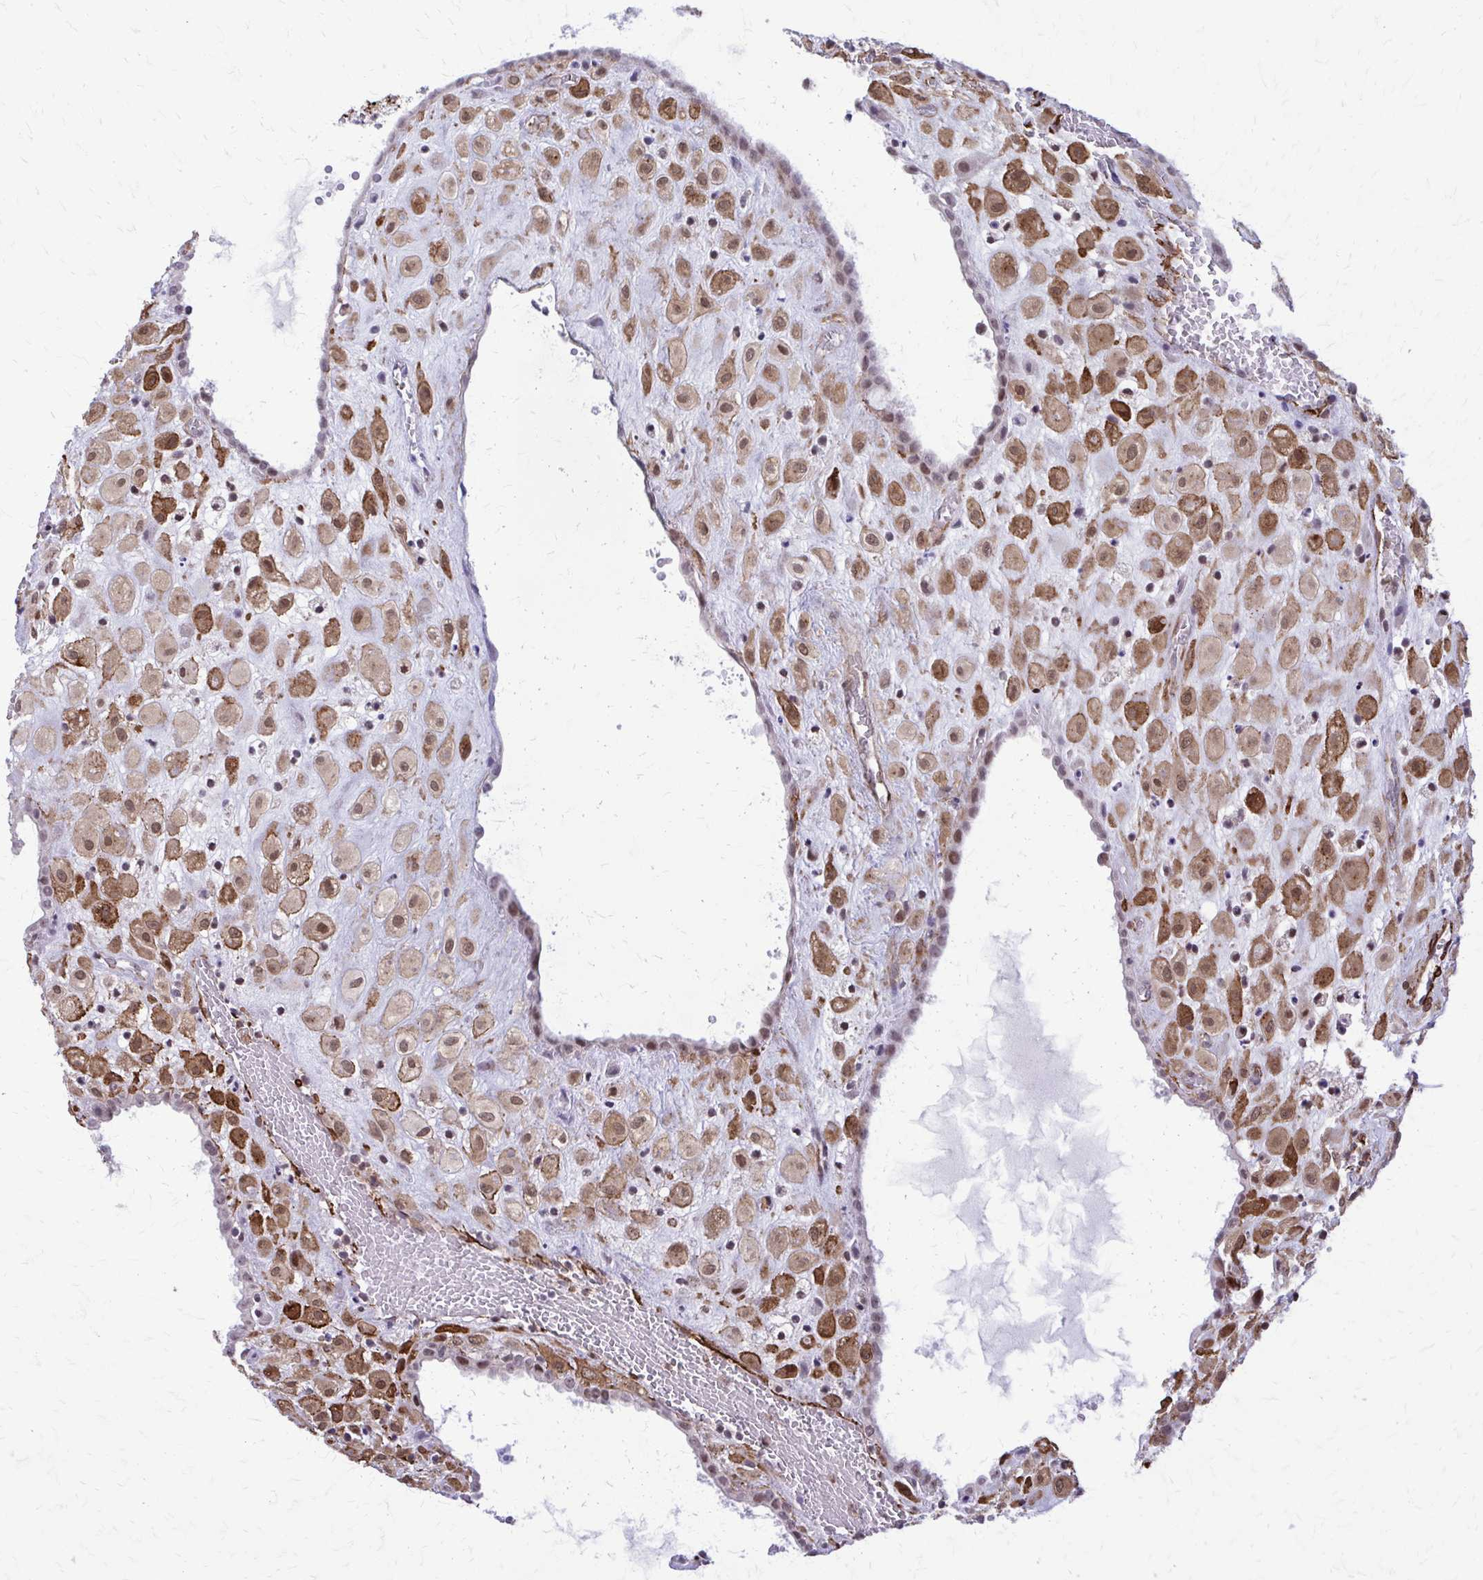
{"staining": {"intensity": "moderate", "quantity": ">75%", "location": "cytoplasmic/membranous,nuclear"}, "tissue": "placenta", "cell_type": "Decidual cells", "image_type": "normal", "snomed": [{"axis": "morphology", "description": "Normal tissue, NOS"}, {"axis": "topography", "description": "Placenta"}], "caption": "An image of human placenta stained for a protein displays moderate cytoplasmic/membranous,nuclear brown staining in decidual cells.", "gene": "NRBF2", "patient": {"sex": "female", "age": 24}}